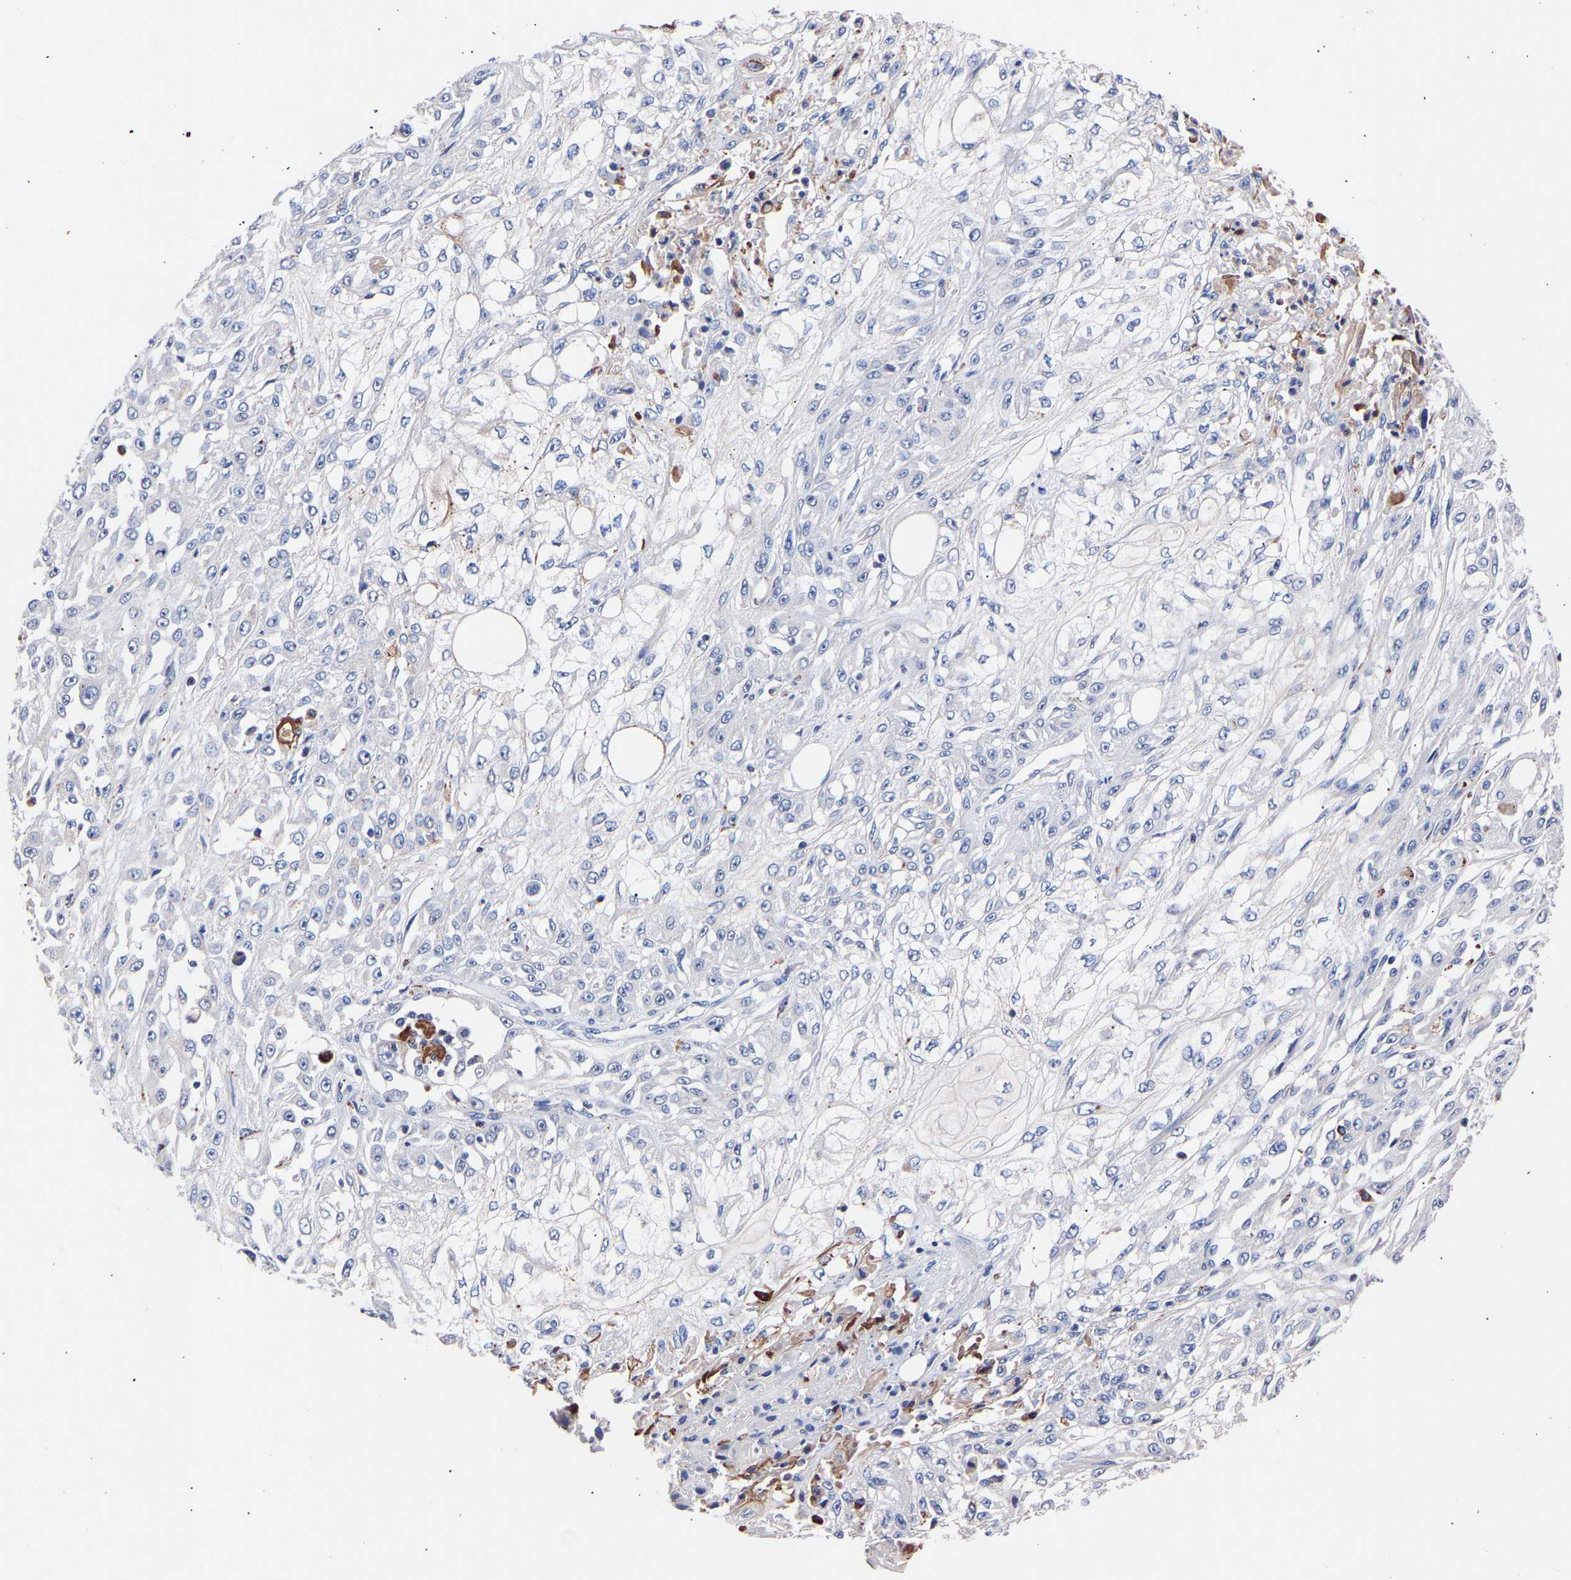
{"staining": {"intensity": "negative", "quantity": "none", "location": "none"}, "tissue": "skin cancer", "cell_type": "Tumor cells", "image_type": "cancer", "snomed": [{"axis": "morphology", "description": "Squamous cell carcinoma, NOS"}, {"axis": "morphology", "description": "Squamous cell carcinoma, metastatic, NOS"}, {"axis": "topography", "description": "Skin"}, {"axis": "topography", "description": "Lymph node"}], "caption": "Human skin cancer stained for a protein using IHC exhibits no expression in tumor cells.", "gene": "SEM1", "patient": {"sex": "male", "age": 75}}